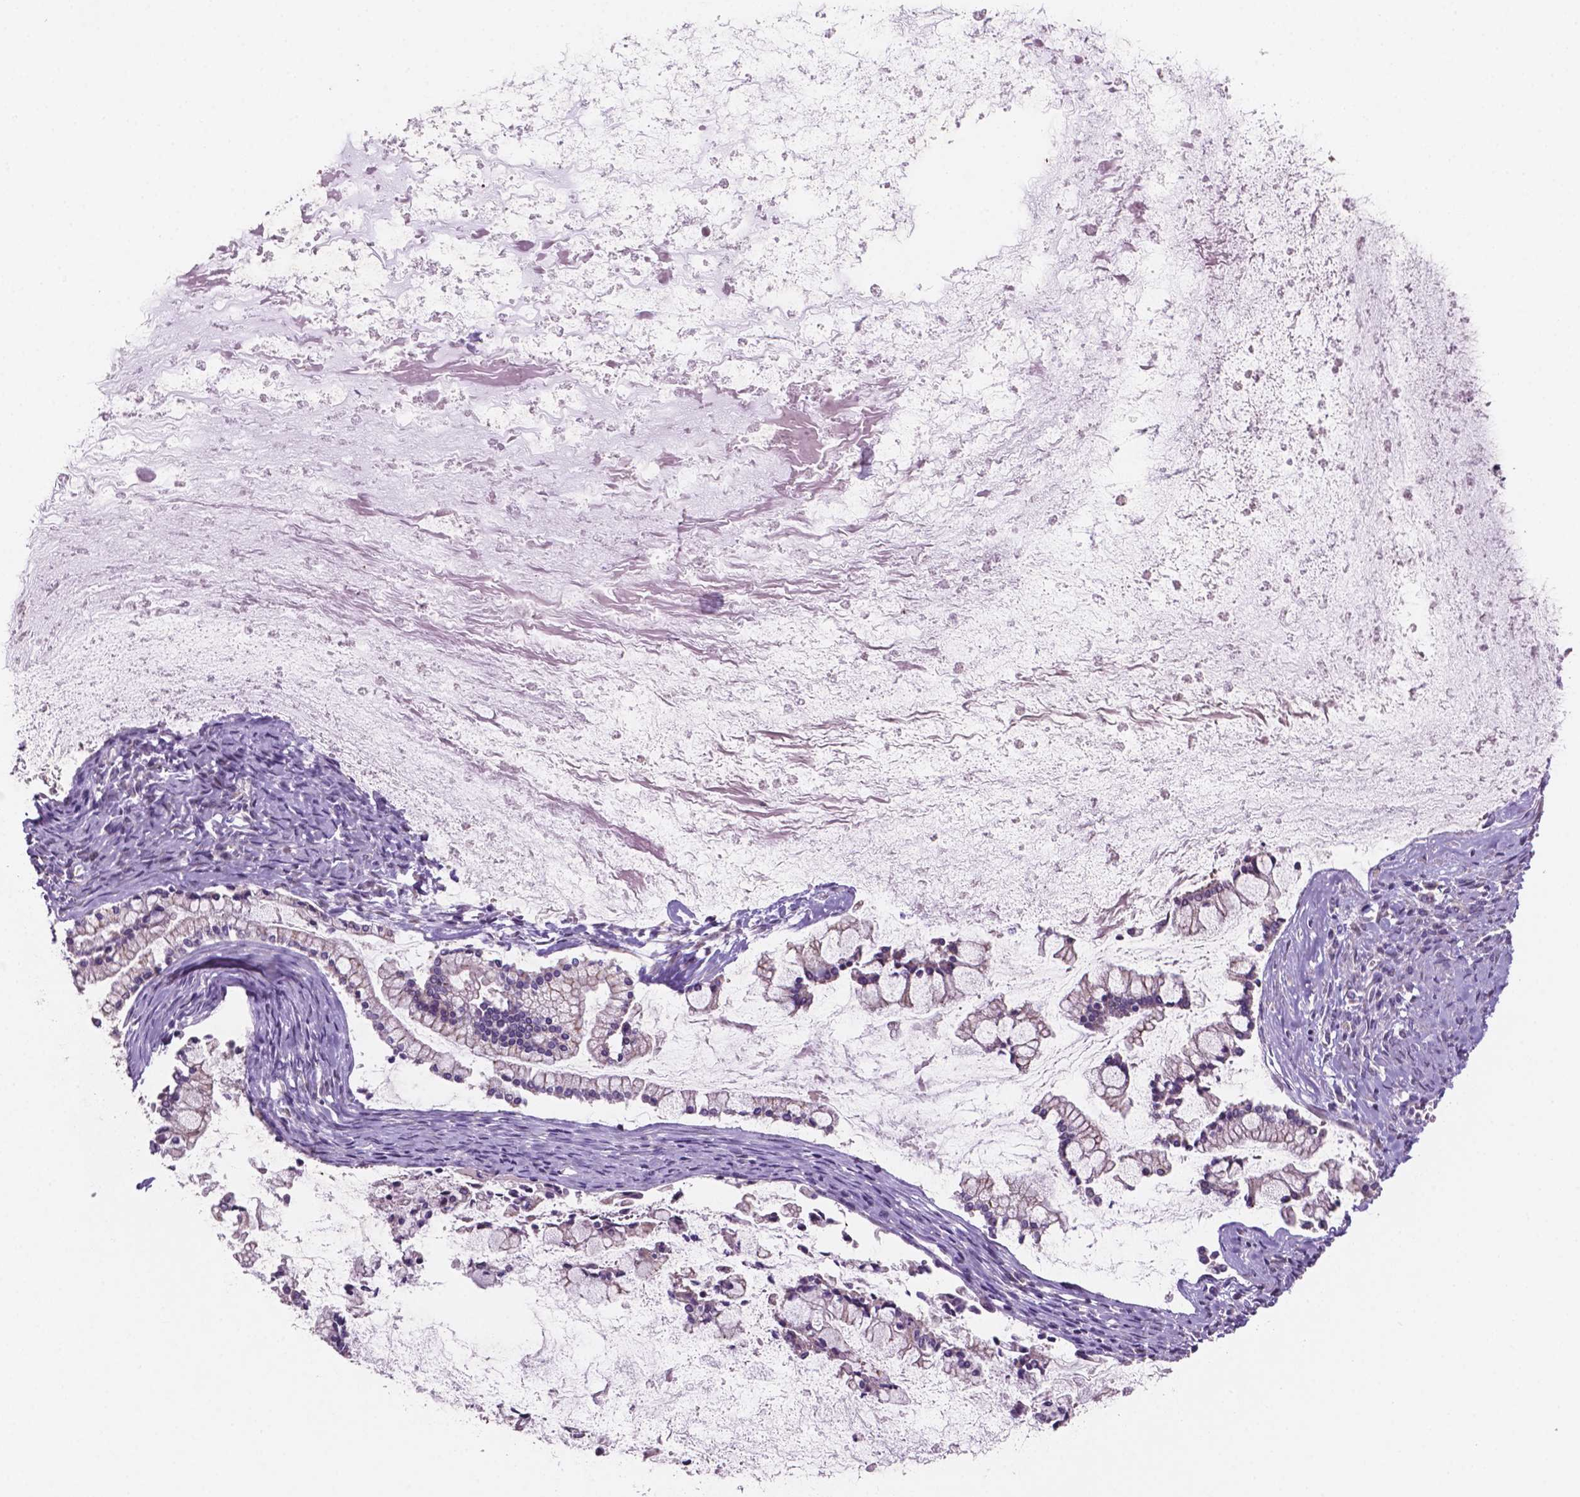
{"staining": {"intensity": "negative", "quantity": "none", "location": "none"}, "tissue": "ovarian cancer", "cell_type": "Tumor cells", "image_type": "cancer", "snomed": [{"axis": "morphology", "description": "Cystadenocarcinoma, mucinous, NOS"}, {"axis": "topography", "description": "Ovary"}], "caption": "IHC photomicrograph of ovarian mucinous cystadenocarcinoma stained for a protein (brown), which displays no expression in tumor cells. (DAB immunohistochemistry (IHC), high magnification).", "gene": "MKRN2OS", "patient": {"sex": "female", "age": 67}}